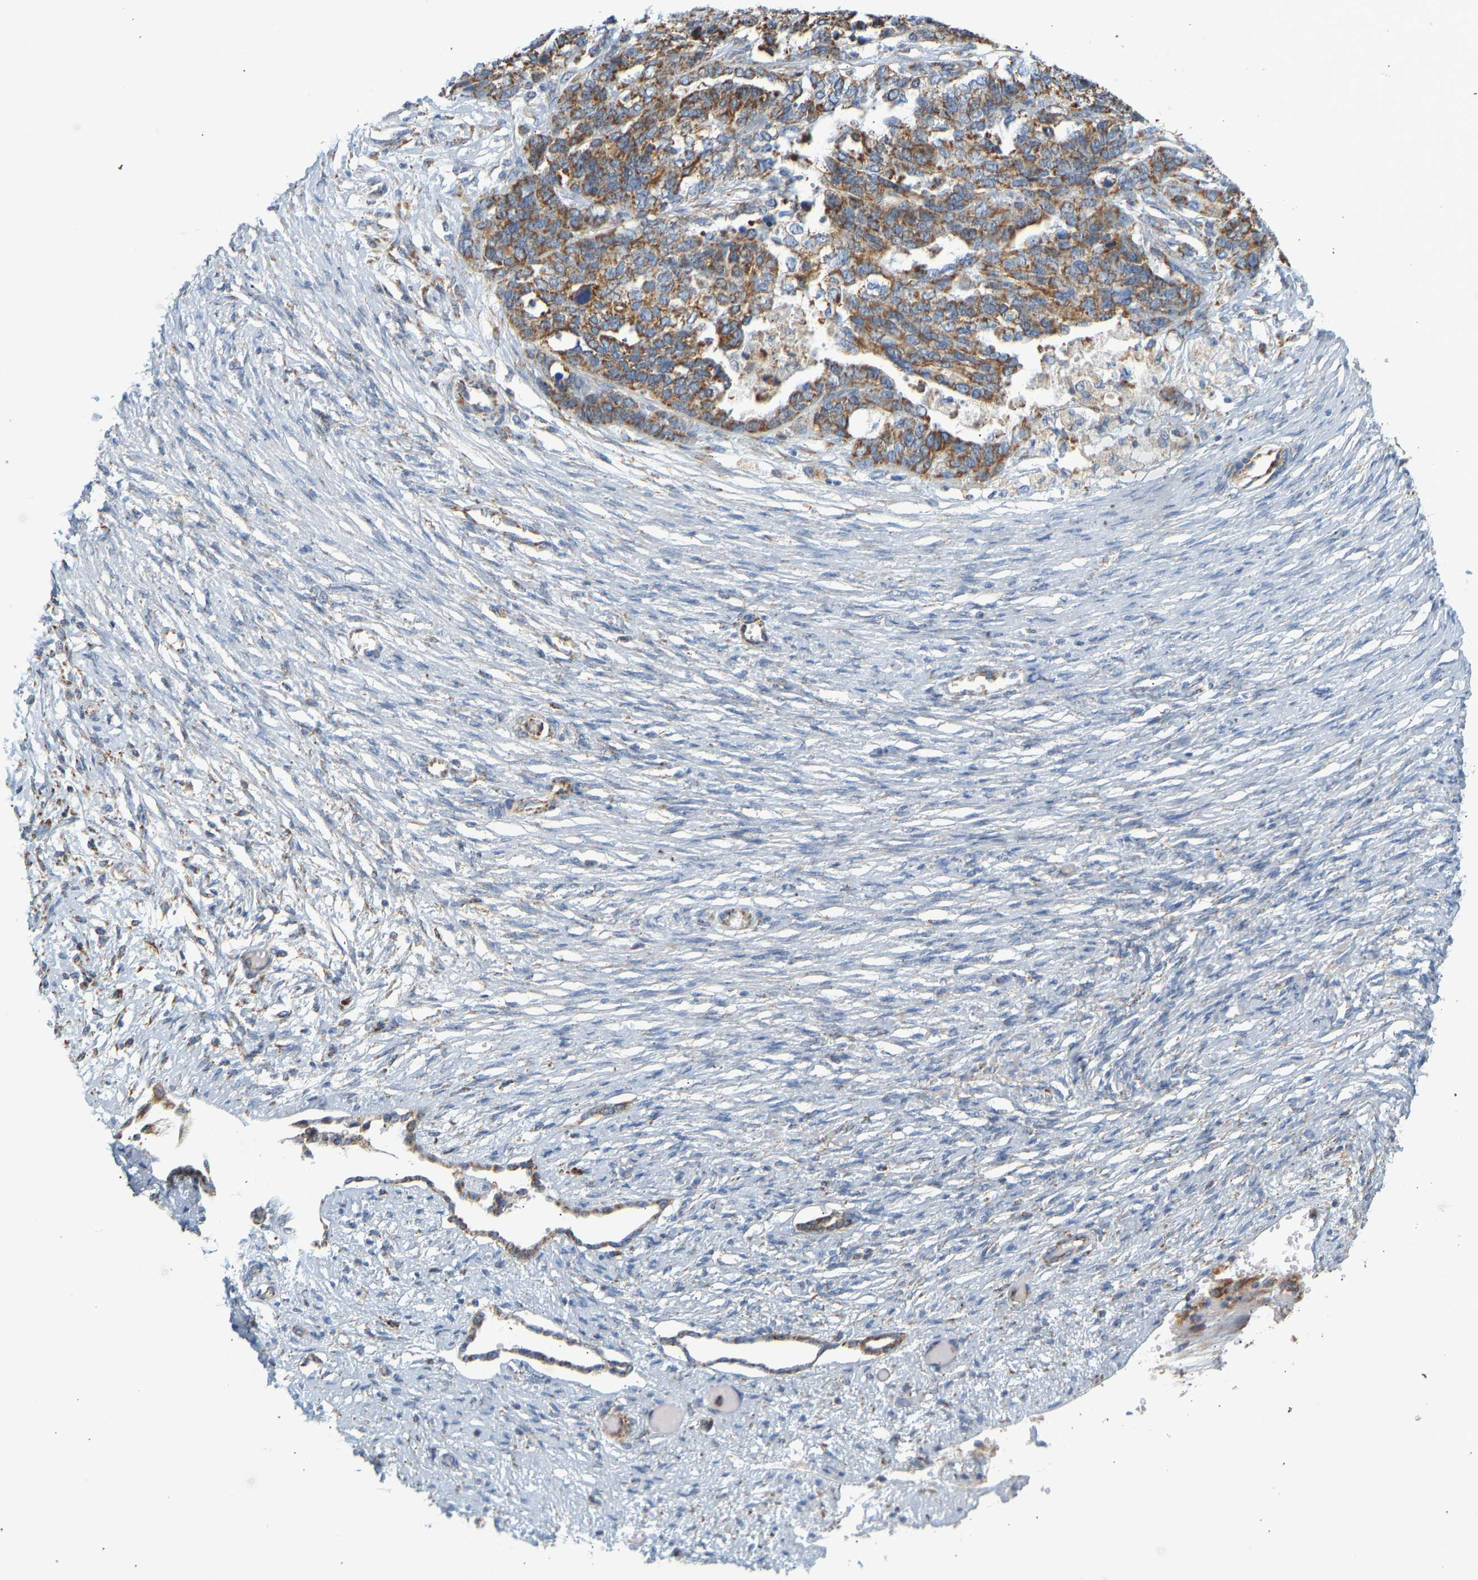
{"staining": {"intensity": "moderate", "quantity": ">75%", "location": "cytoplasmic/membranous"}, "tissue": "ovarian cancer", "cell_type": "Tumor cells", "image_type": "cancer", "snomed": [{"axis": "morphology", "description": "Cystadenocarcinoma, serous, NOS"}, {"axis": "topography", "description": "Ovary"}], "caption": "Ovarian serous cystadenocarcinoma stained with a protein marker demonstrates moderate staining in tumor cells.", "gene": "GRPEL2", "patient": {"sex": "female", "age": 44}}